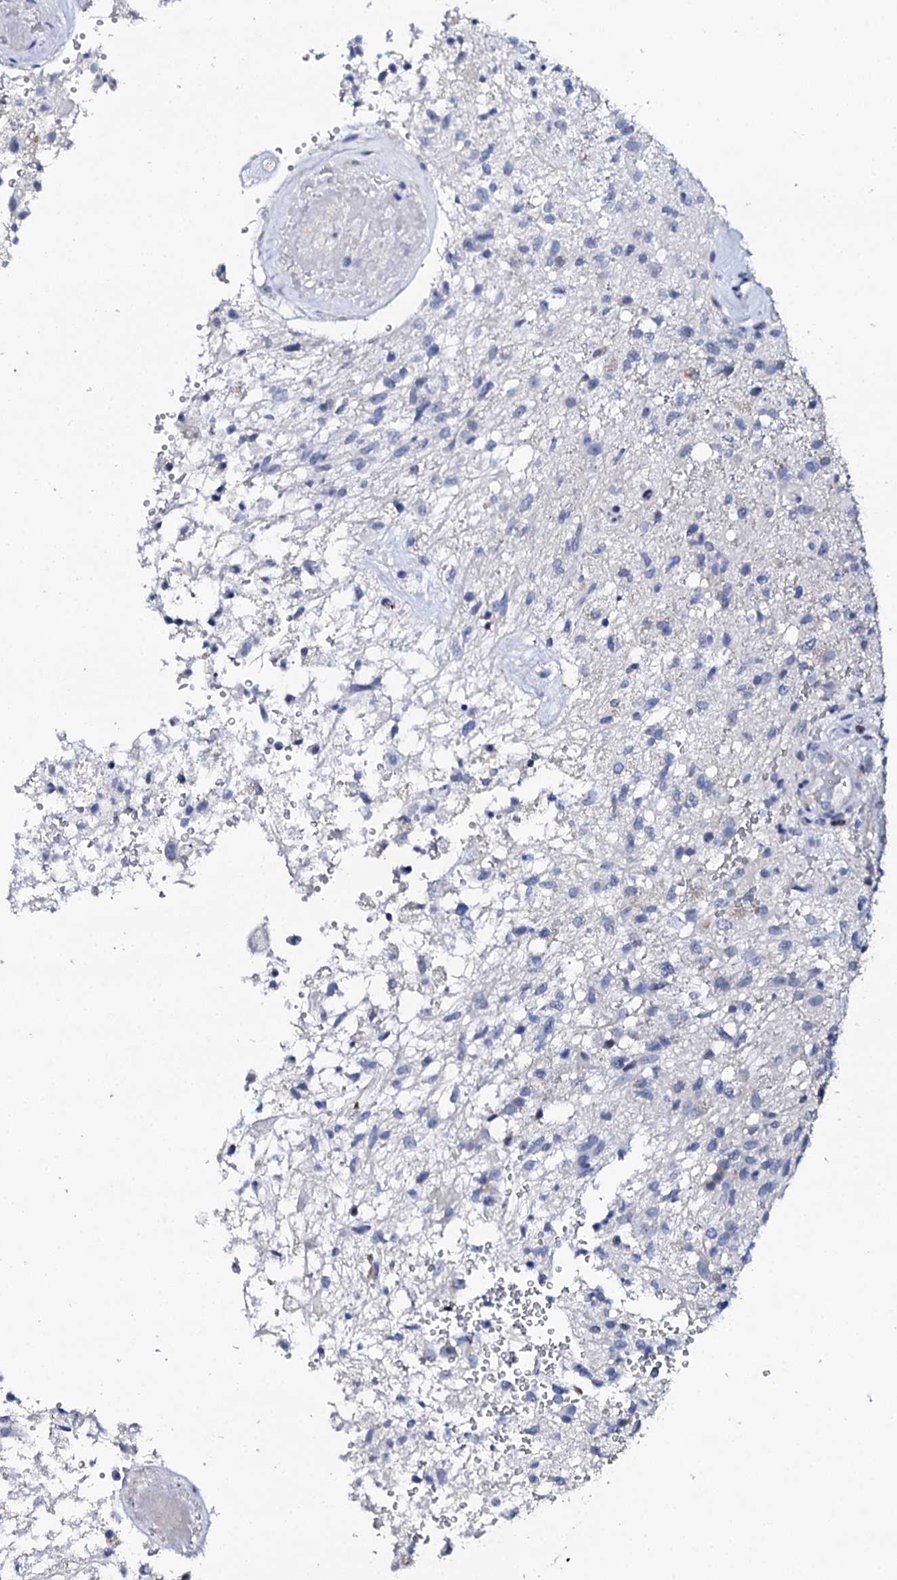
{"staining": {"intensity": "negative", "quantity": "none", "location": "none"}, "tissue": "glioma", "cell_type": "Tumor cells", "image_type": "cancer", "snomed": [{"axis": "morphology", "description": "Glioma, malignant, High grade"}, {"axis": "topography", "description": "Brain"}], "caption": "This micrograph is of high-grade glioma (malignant) stained with IHC to label a protein in brown with the nuclei are counter-stained blue. There is no expression in tumor cells.", "gene": "NUDT13", "patient": {"sex": "male", "age": 56}}